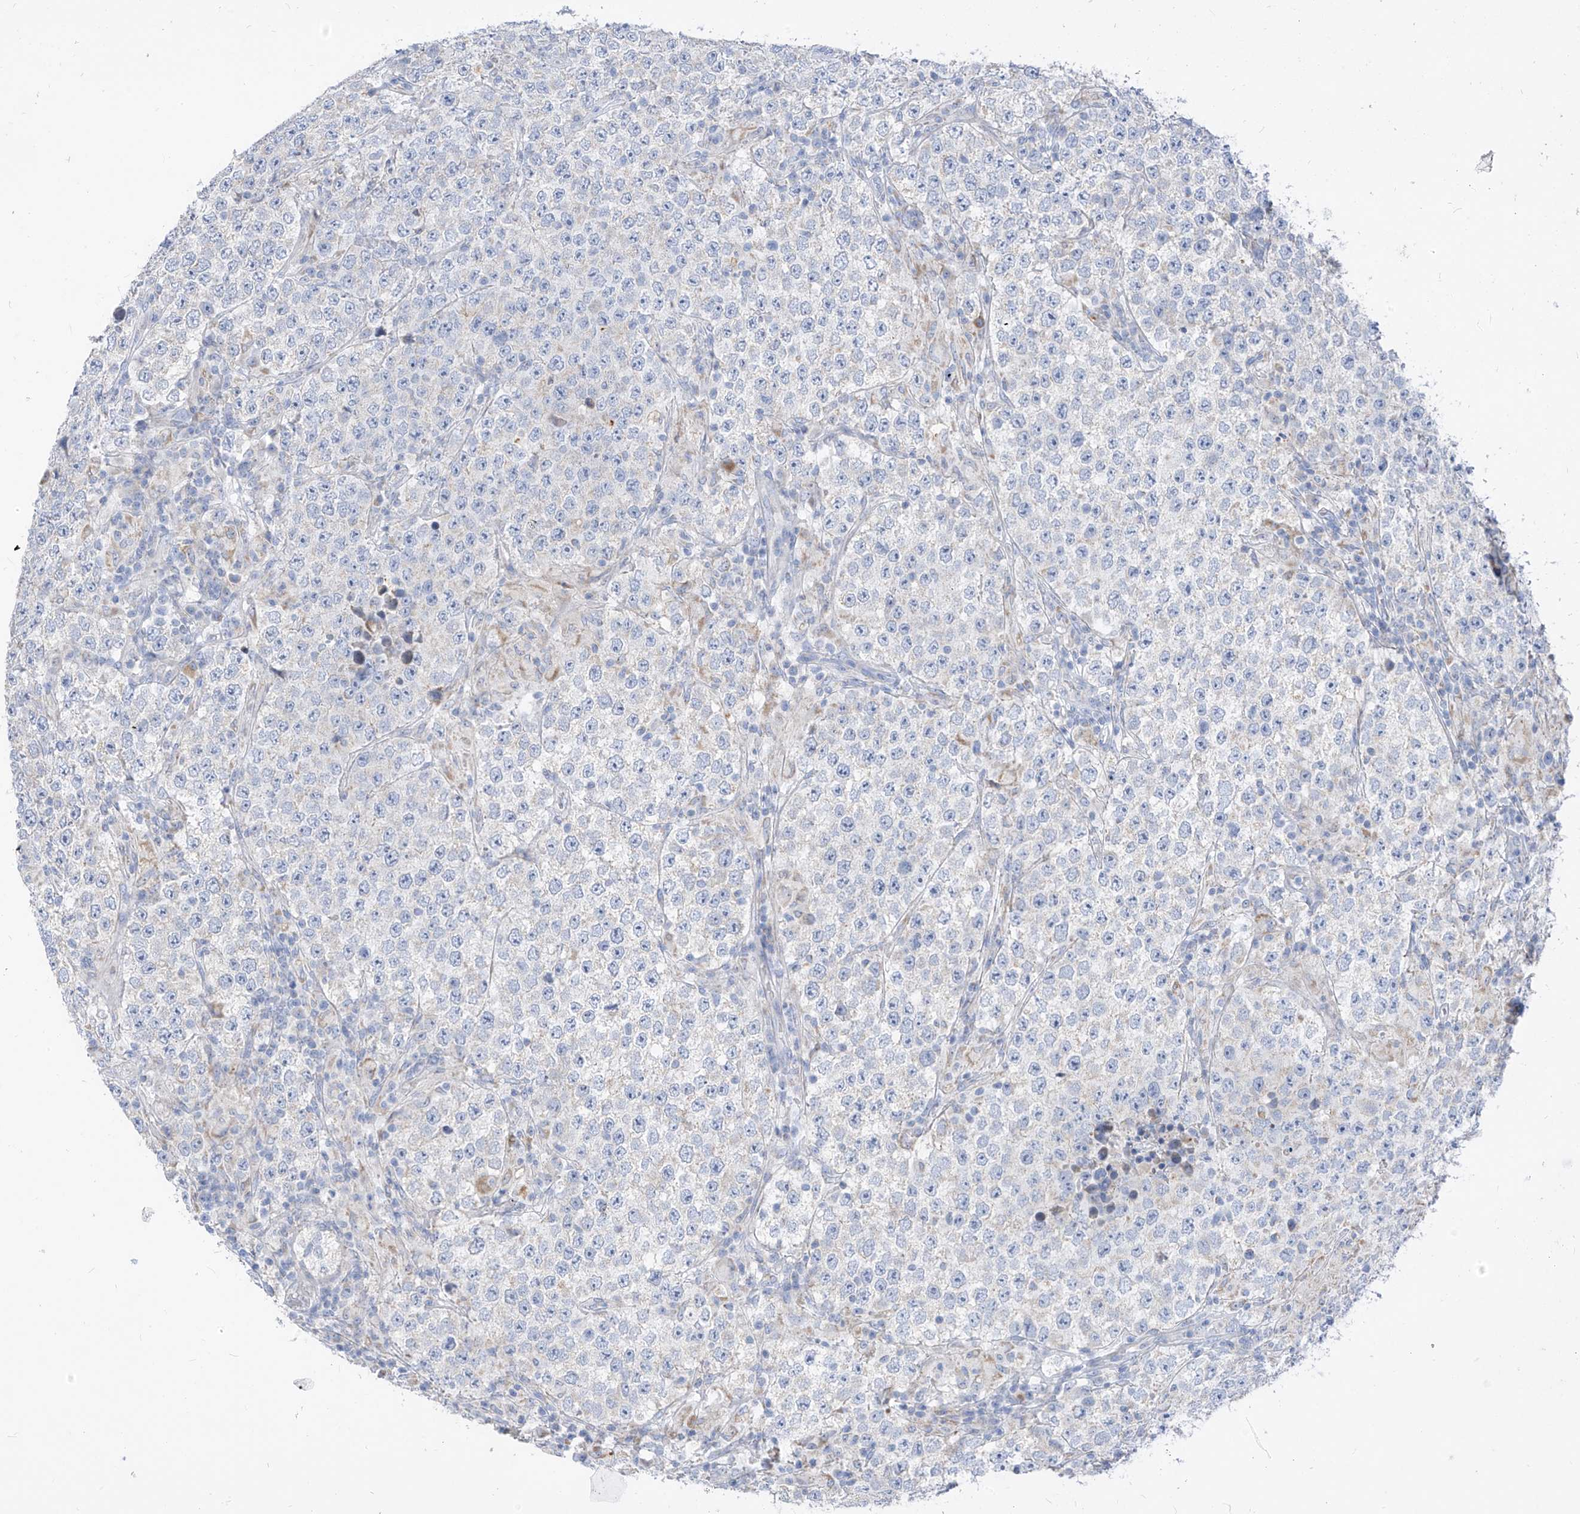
{"staining": {"intensity": "negative", "quantity": "none", "location": "none"}, "tissue": "testis cancer", "cell_type": "Tumor cells", "image_type": "cancer", "snomed": [{"axis": "morphology", "description": "Normal tissue, NOS"}, {"axis": "morphology", "description": "Urothelial carcinoma, High grade"}, {"axis": "morphology", "description": "Seminoma, NOS"}, {"axis": "morphology", "description": "Carcinoma, Embryonal, NOS"}, {"axis": "topography", "description": "Urinary bladder"}, {"axis": "topography", "description": "Testis"}], "caption": "Immunohistochemistry (IHC) of human testis embryonal carcinoma exhibits no expression in tumor cells.", "gene": "ZNF404", "patient": {"sex": "male", "age": 41}}